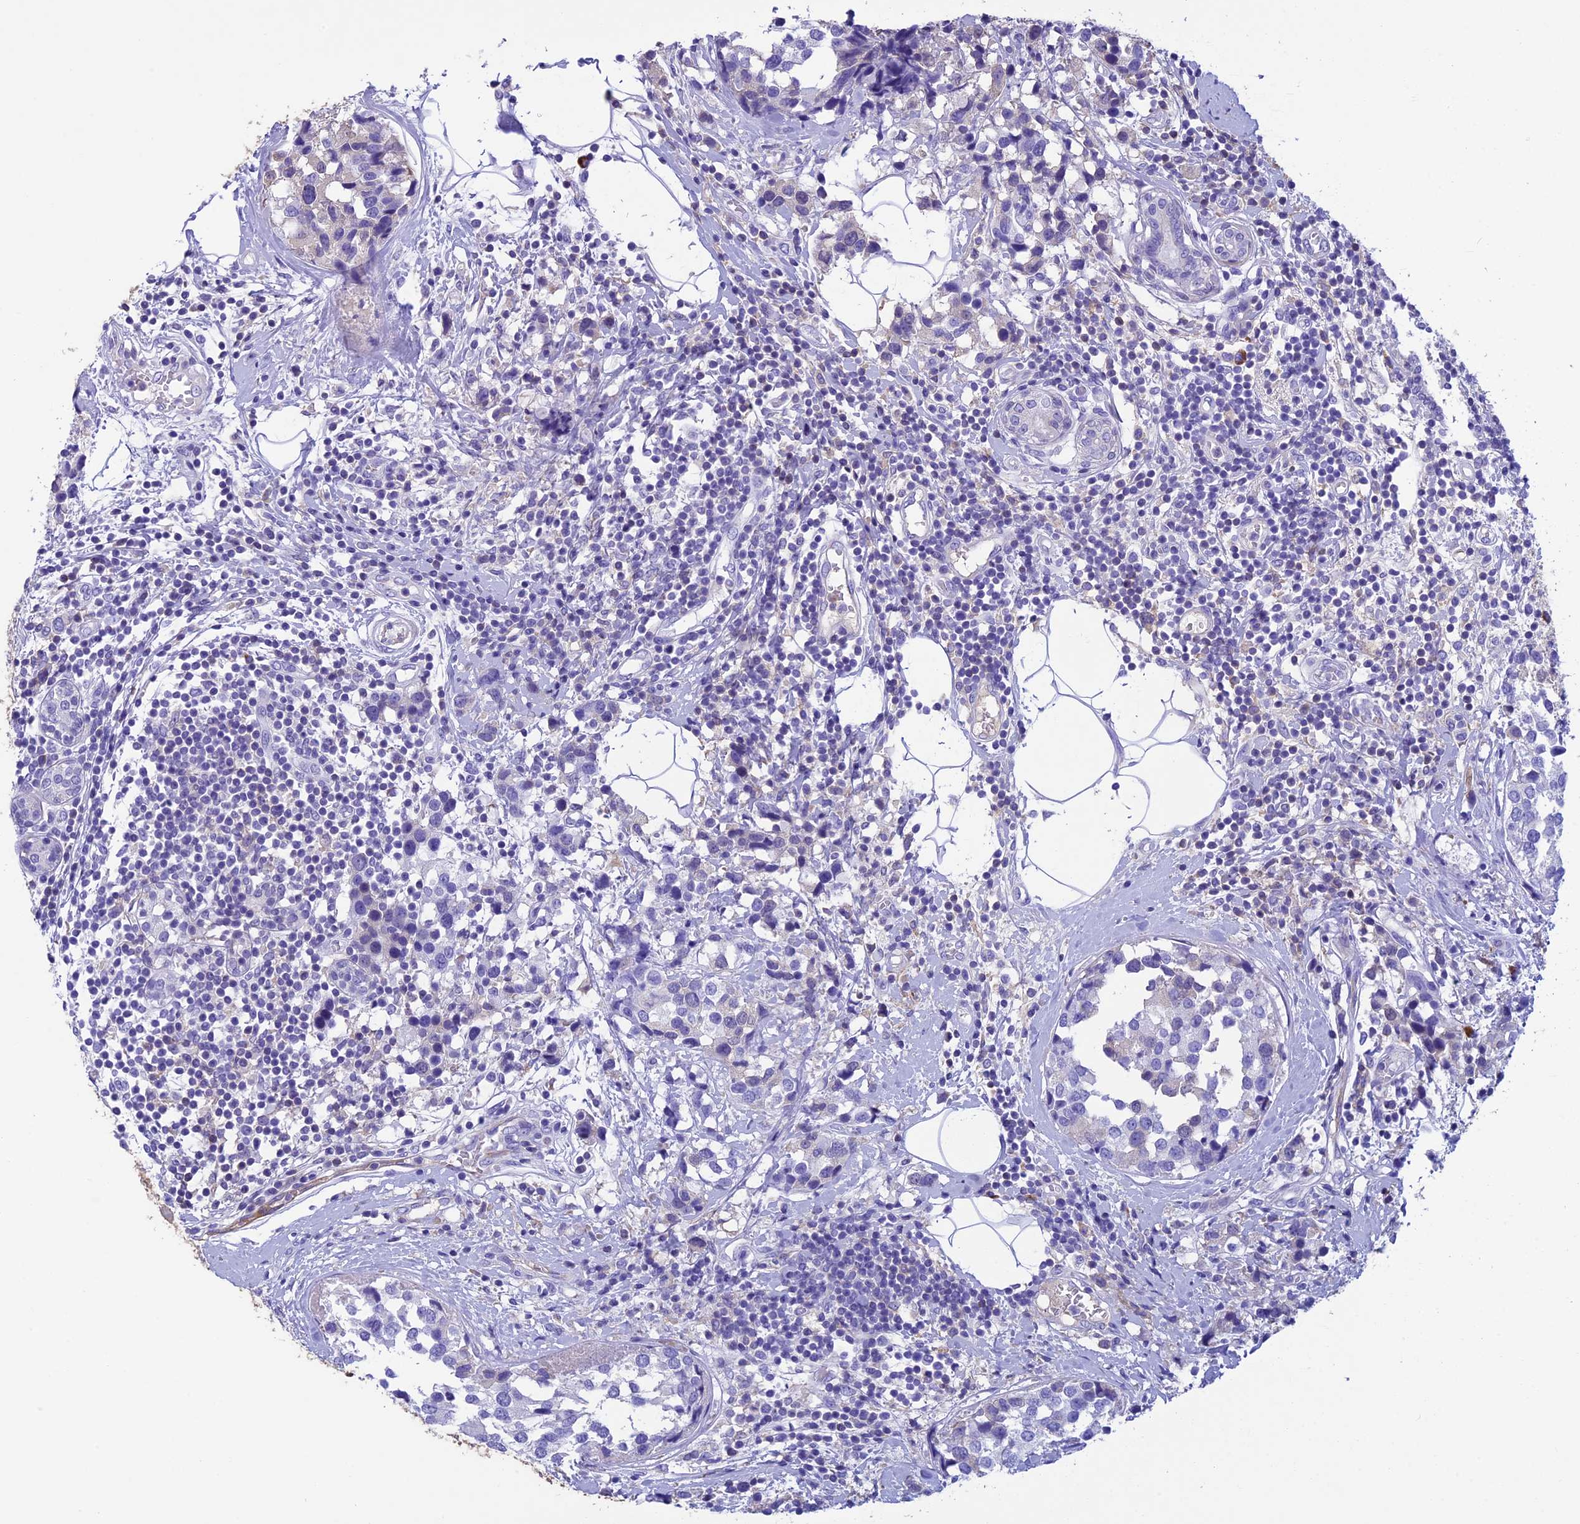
{"staining": {"intensity": "negative", "quantity": "none", "location": "none"}, "tissue": "breast cancer", "cell_type": "Tumor cells", "image_type": "cancer", "snomed": [{"axis": "morphology", "description": "Lobular carcinoma"}, {"axis": "topography", "description": "Breast"}], "caption": "High power microscopy micrograph of an immunohistochemistry (IHC) image of breast lobular carcinoma, revealing no significant positivity in tumor cells.", "gene": "IGSF6", "patient": {"sex": "female", "age": 59}}